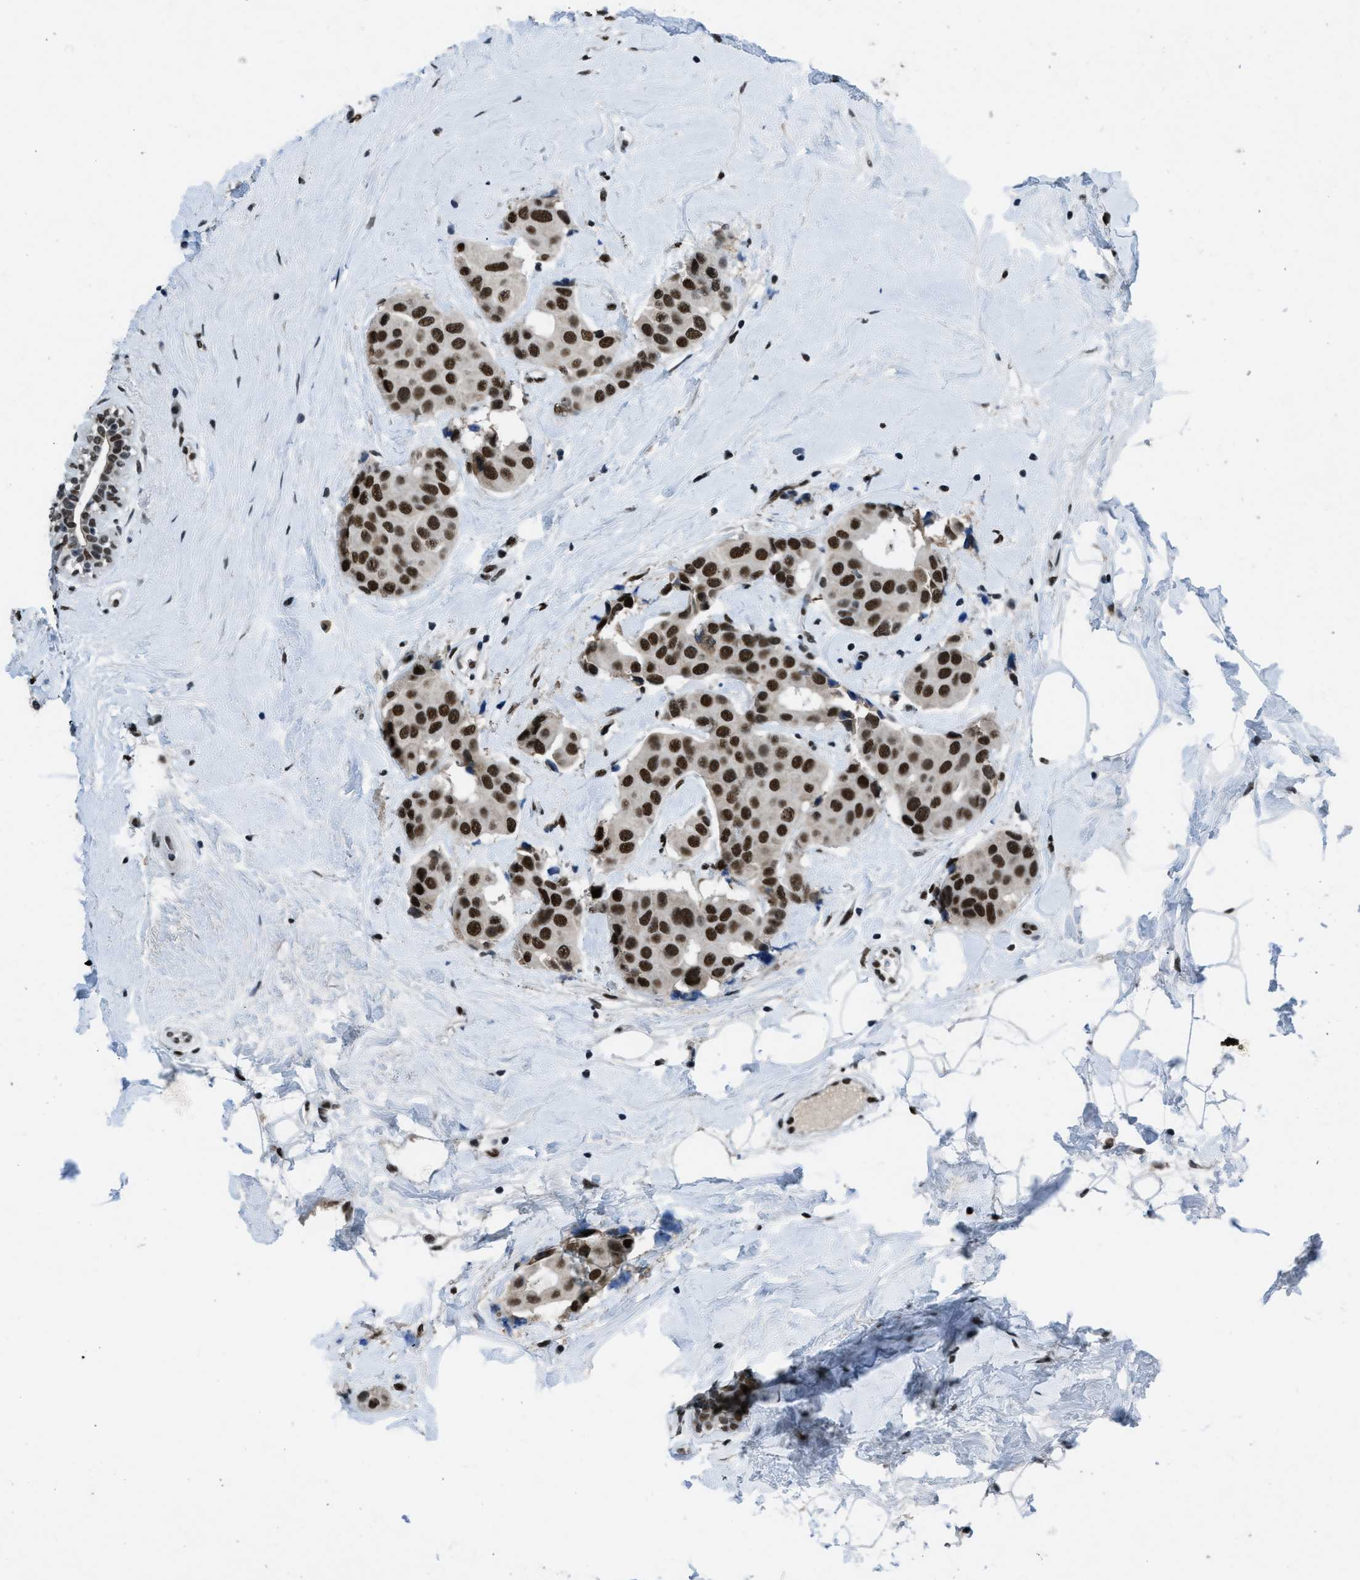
{"staining": {"intensity": "strong", "quantity": ">75%", "location": "nuclear"}, "tissue": "breast cancer", "cell_type": "Tumor cells", "image_type": "cancer", "snomed": [{"axis": "morphology", "description": "Normal tissue, NOS"}, {"axis": "morphology", "description": "Duct carcinoma"}, {"axis": "topography", "description": "Breast"}], "caption": "An IHC image of tumor tissue is shown. Protein staining in brown shows strong nuclear positivity in breast cancer within tumor cells.", "gene": "GATAD2B", "patient": {"sex": "female", "age": 39}}